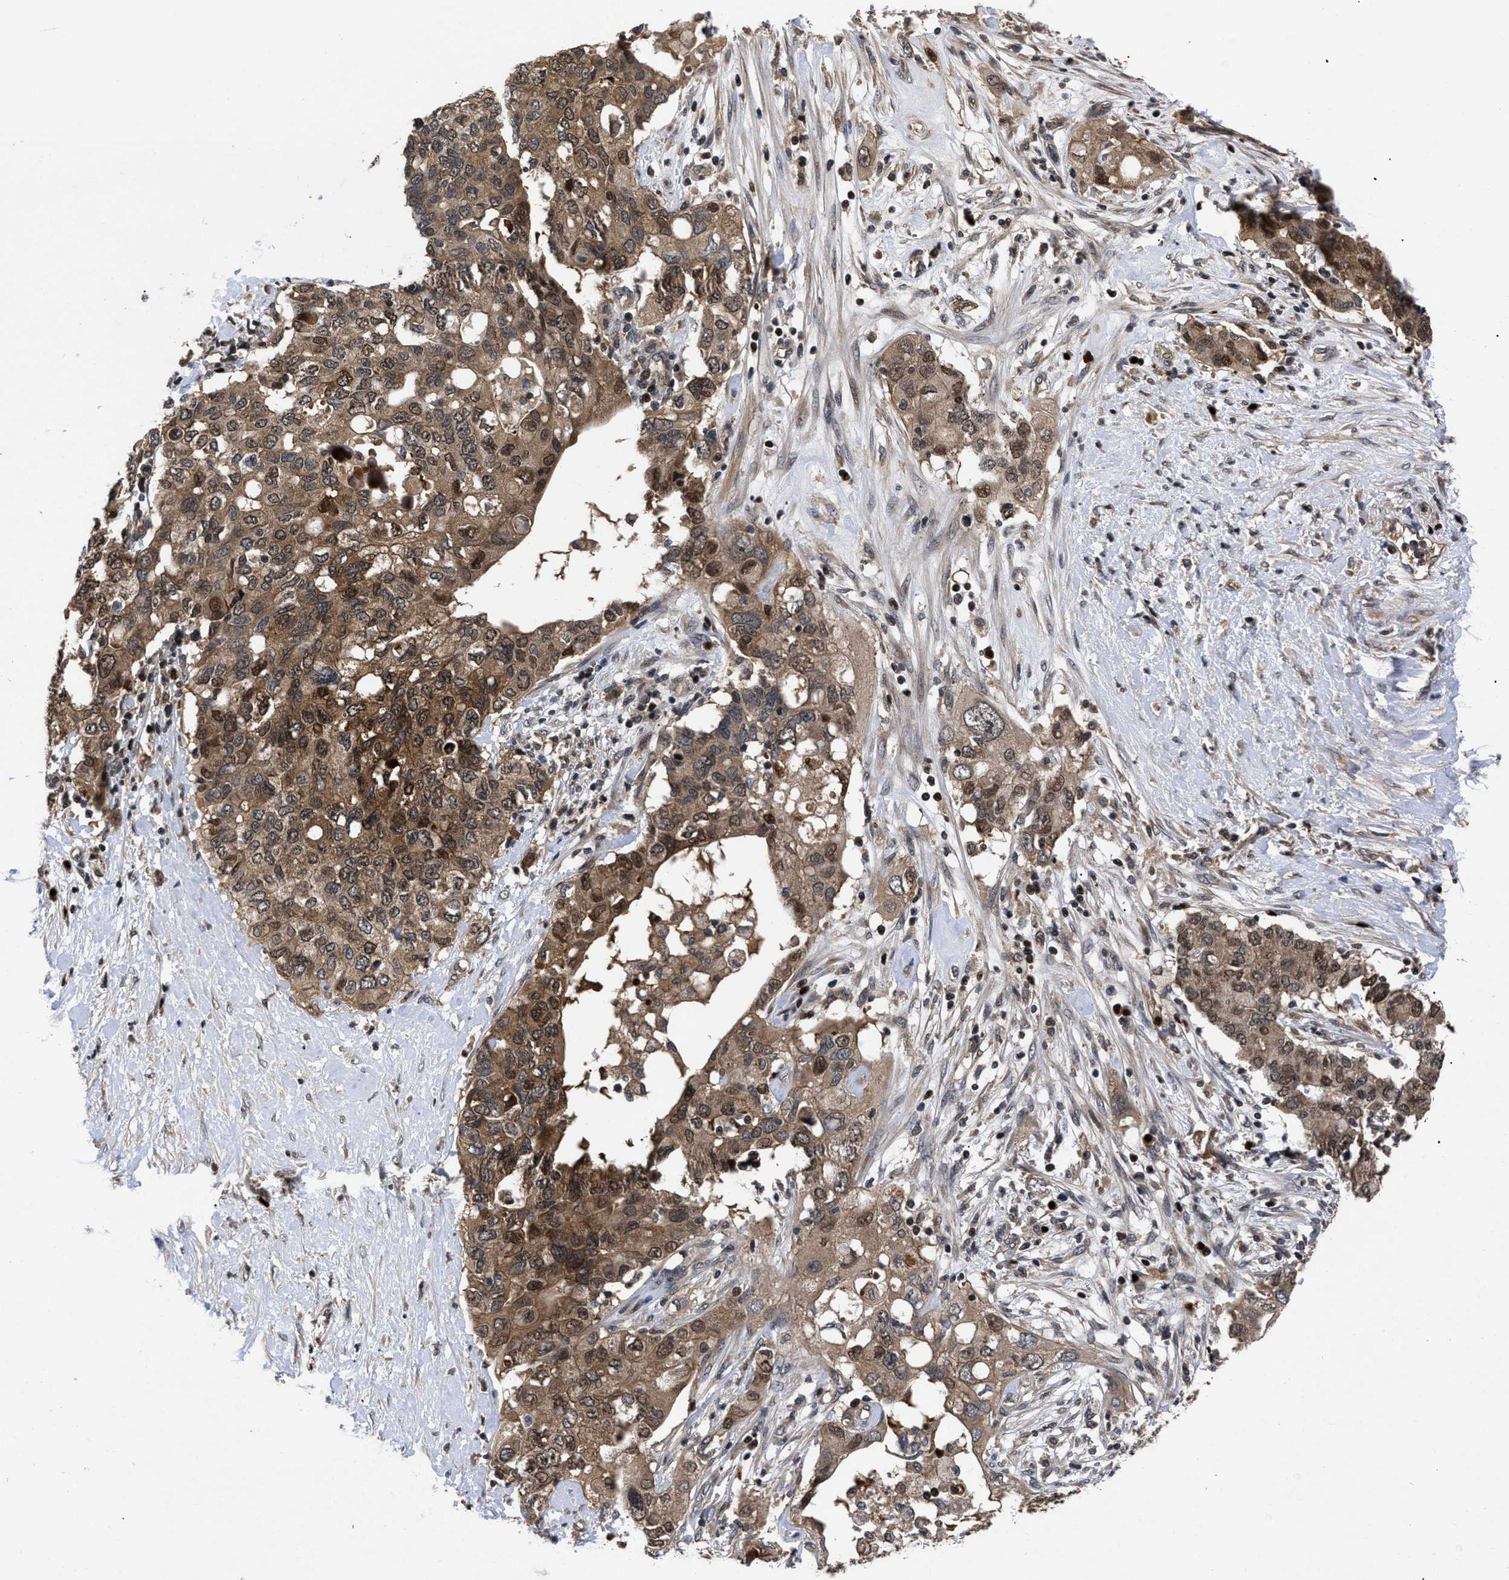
{"staining": {"intensity": "moderate", "quantity": ">75%", "location": "cytoplasmic/membranous,nuclear"}, "tissue": "pancreatic cancer", "cell_type": "Tumor cells", "image_type": "cancer", "snomed": [{"axis": "morphology", "description": "Adenocarcinoma, NOS"}, {"axis": "topography", "description": "Pancreas"}], "caption": "This image shows immunohistochemistry staining of pancreatic cancer, with medium moderate cytoplasmic/membranous and nuclear positivity in about >75% of tumor cells.", "gene": "FAM200A", "patient": {"sex": "female", "age": 56}}